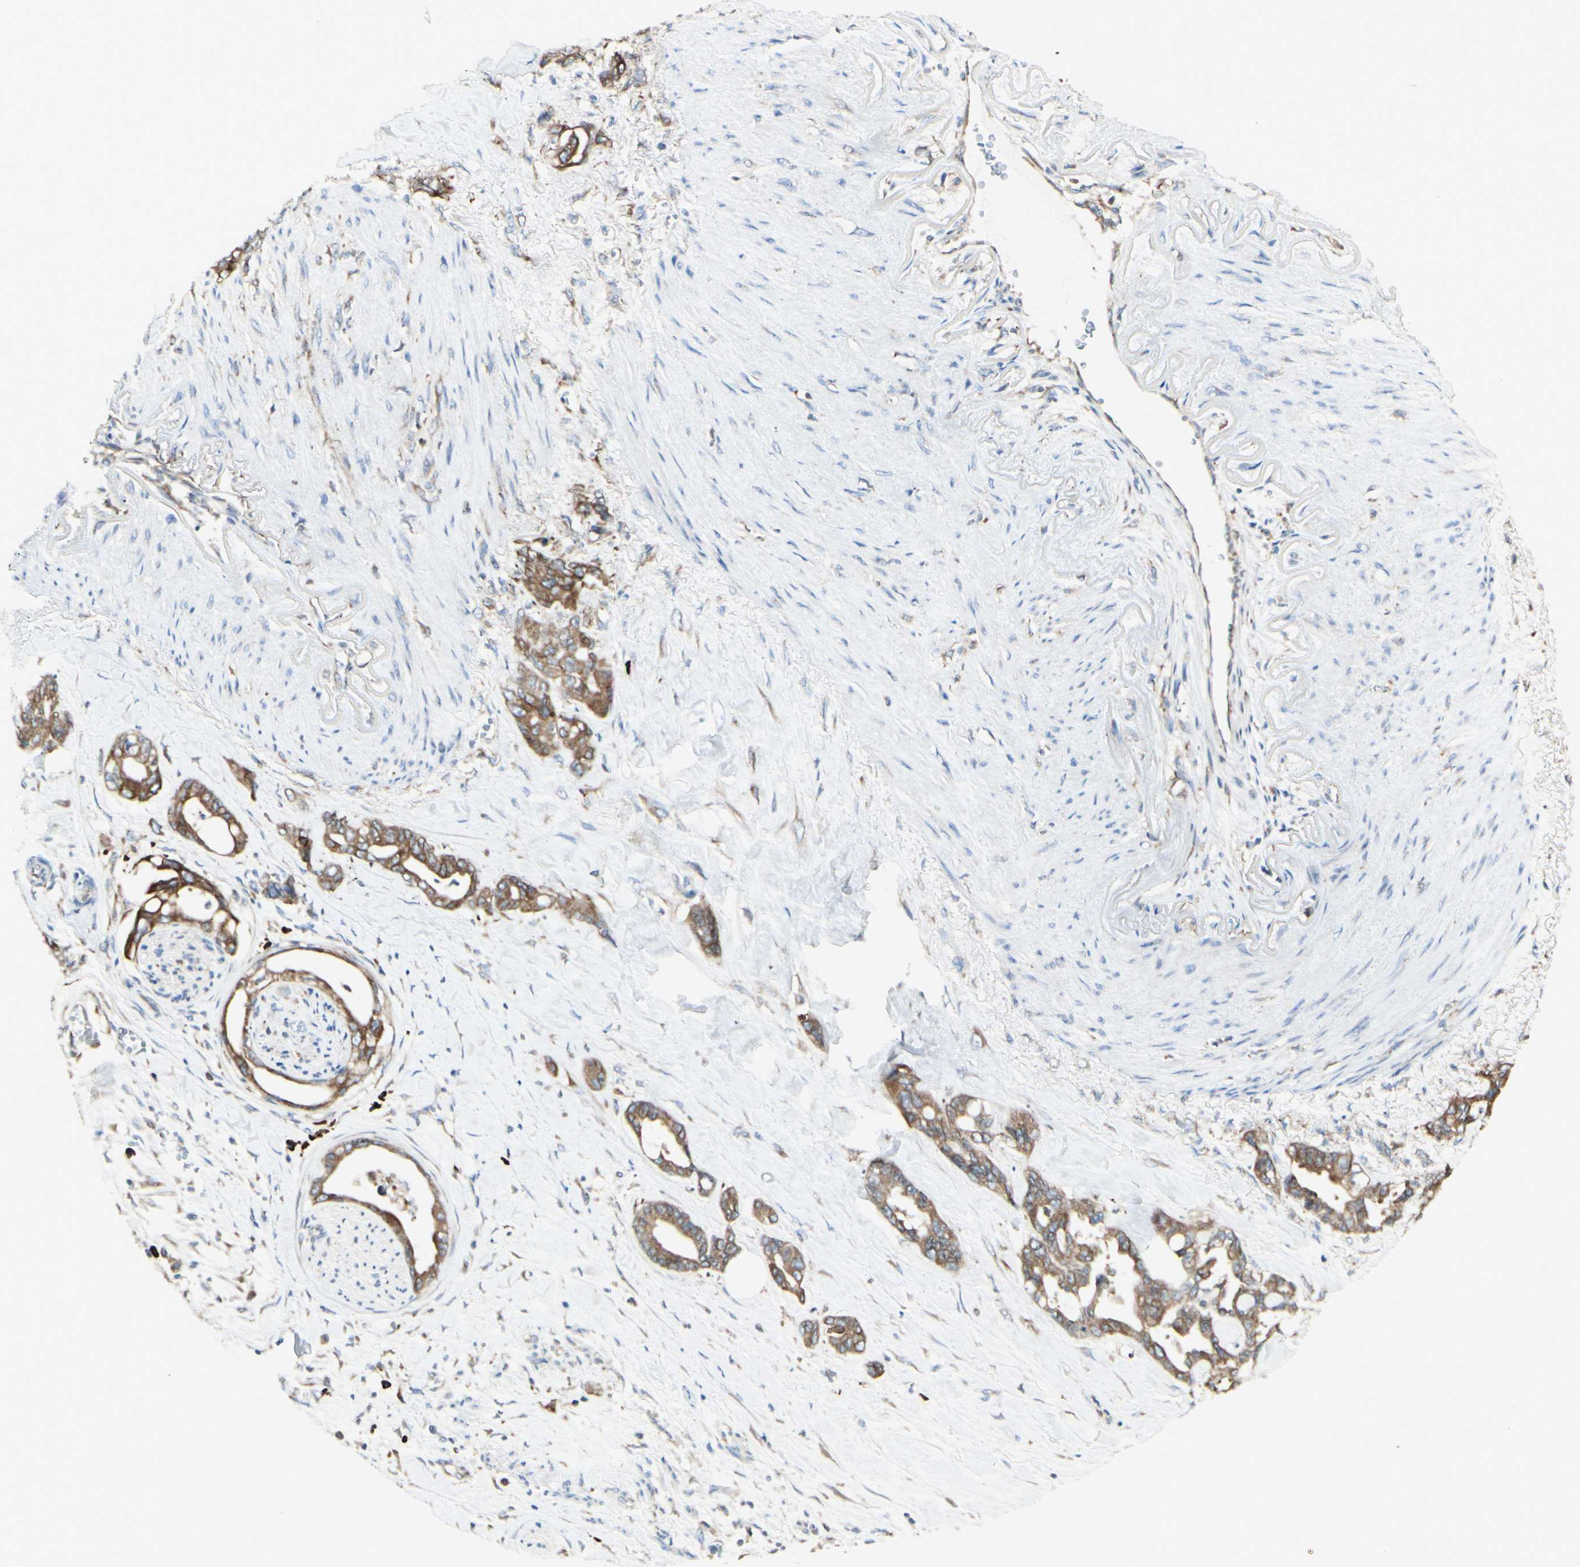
{"staining": {"intensity": "moderate", "quantity": ">75%", "location": "cytoplasmic/membranous"}, "tissue": "pancreatic cancer", "cell_type": "Tumor cells", "image_type": "cancer", "snomed": [{"axis": "morphology", "description": "Adenocarcinoma, NOS"}, {"axis": "topography", "description": "Pancreas"}], "caption": "Tumor cells reveal moderate cytoplasmic/membranous positivity in approximately >75% of cells in pancreatic cancer.", "gene": "DNAJB11", "patient": {"sex": "male", "age": 70}}